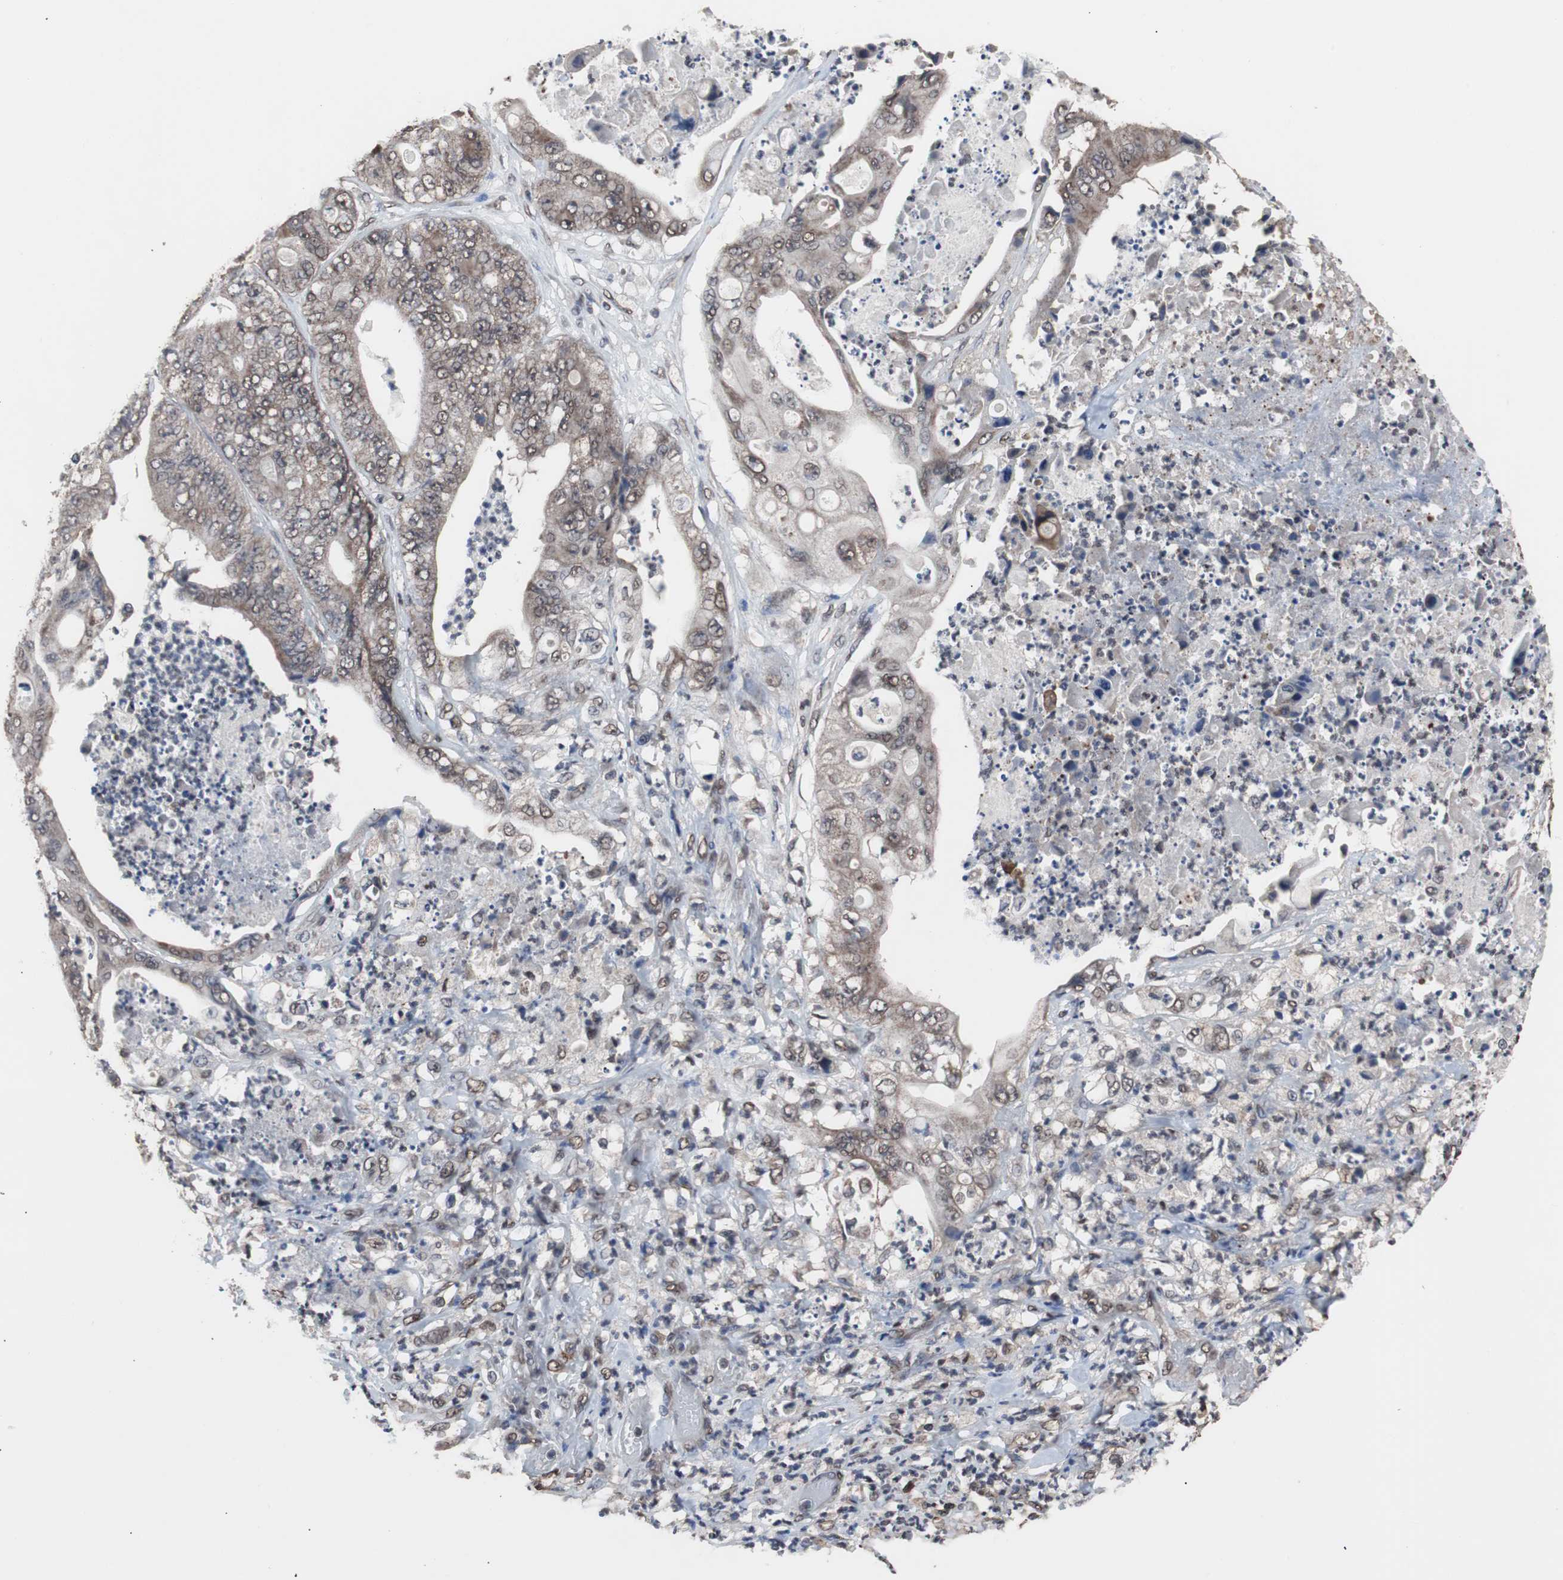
{"staining": {"intensity": "moderate", "quantity": ">75%", "location": "cytoplasmic/membranous"}, "tissue": "stomach cancer", "cell_type": "Tumor cells", "image_type": "cancer", "snomed": [{"axis": "morphology", "description": "Adenocarcinoma, NOS"}, {"axis": "topography", "description": "Stomach"}], "caption": "Adenocarcinoma (stomach) was stained to show a protein in brown. There is medium levels of moderate cytoplasmic/membranous positivity in approximately >75% of tumor cells.", "gene": "MED27", "patient": {"sex": "female", "age": 73}}